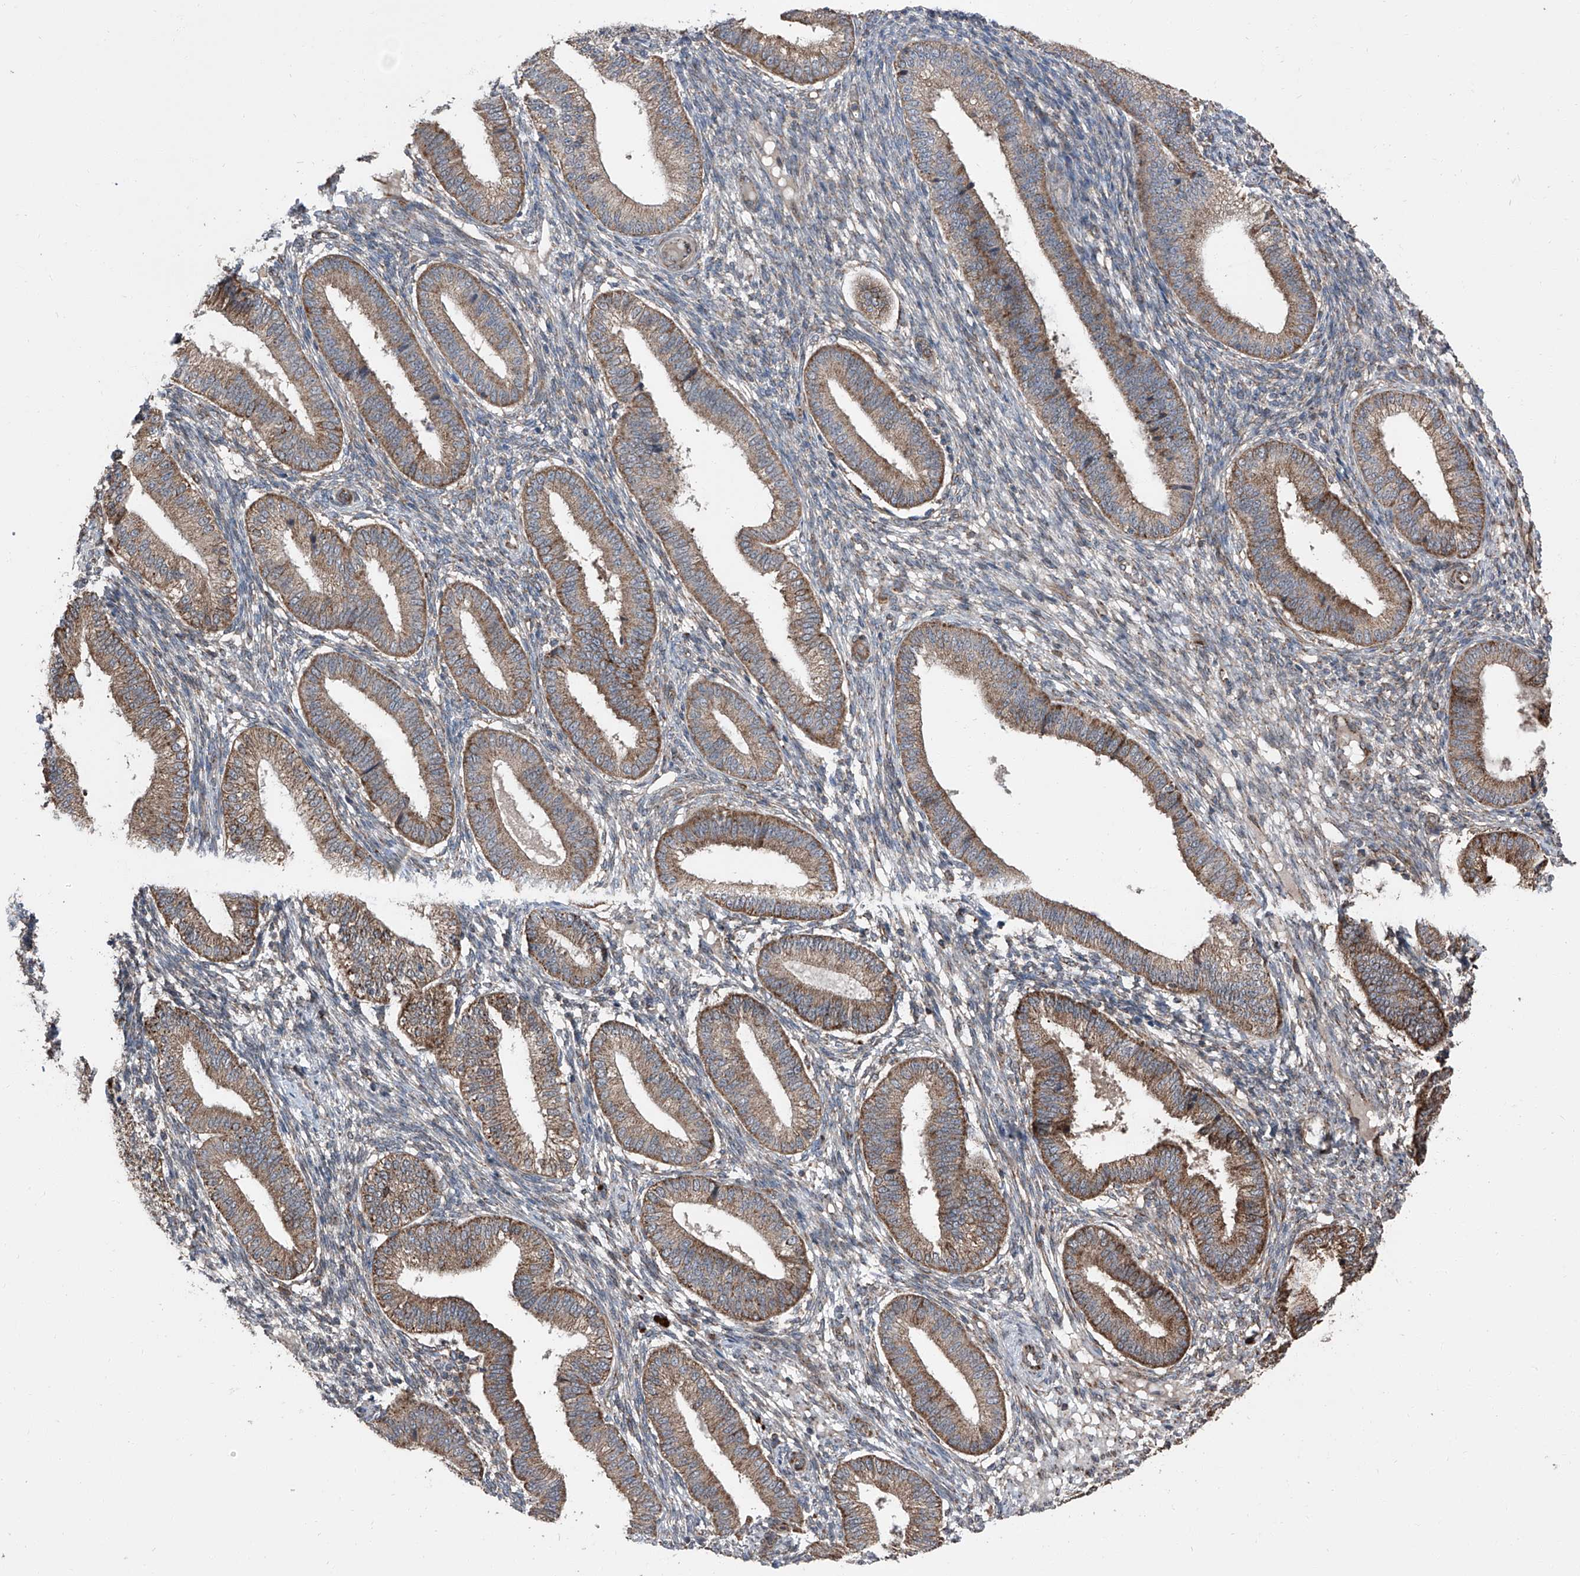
{"staining": {"intensity": "weak", "quantity": "<25%", "location": "cytoplasmic/membranous"}, "tissue": "endometrium", "cell_type": "Cells in endometrial stroma", "image_type": "normal", "snomed": [{"axis": "morphology", "description": "Normal tissue, NOS"}, {"axis": "topography", "description": "Endometrium"}], "caption": "Immunohistochemistry histopathology image of benign human endometrium stained for a protein (brown), which demonstrates no staining in cells in endometrial stroma. (Immunohistochemistry (ihc), brightfield microscopy, high magnification).", "gene": "LIMK1", "patient": {"sex": "female", "age": 39}}